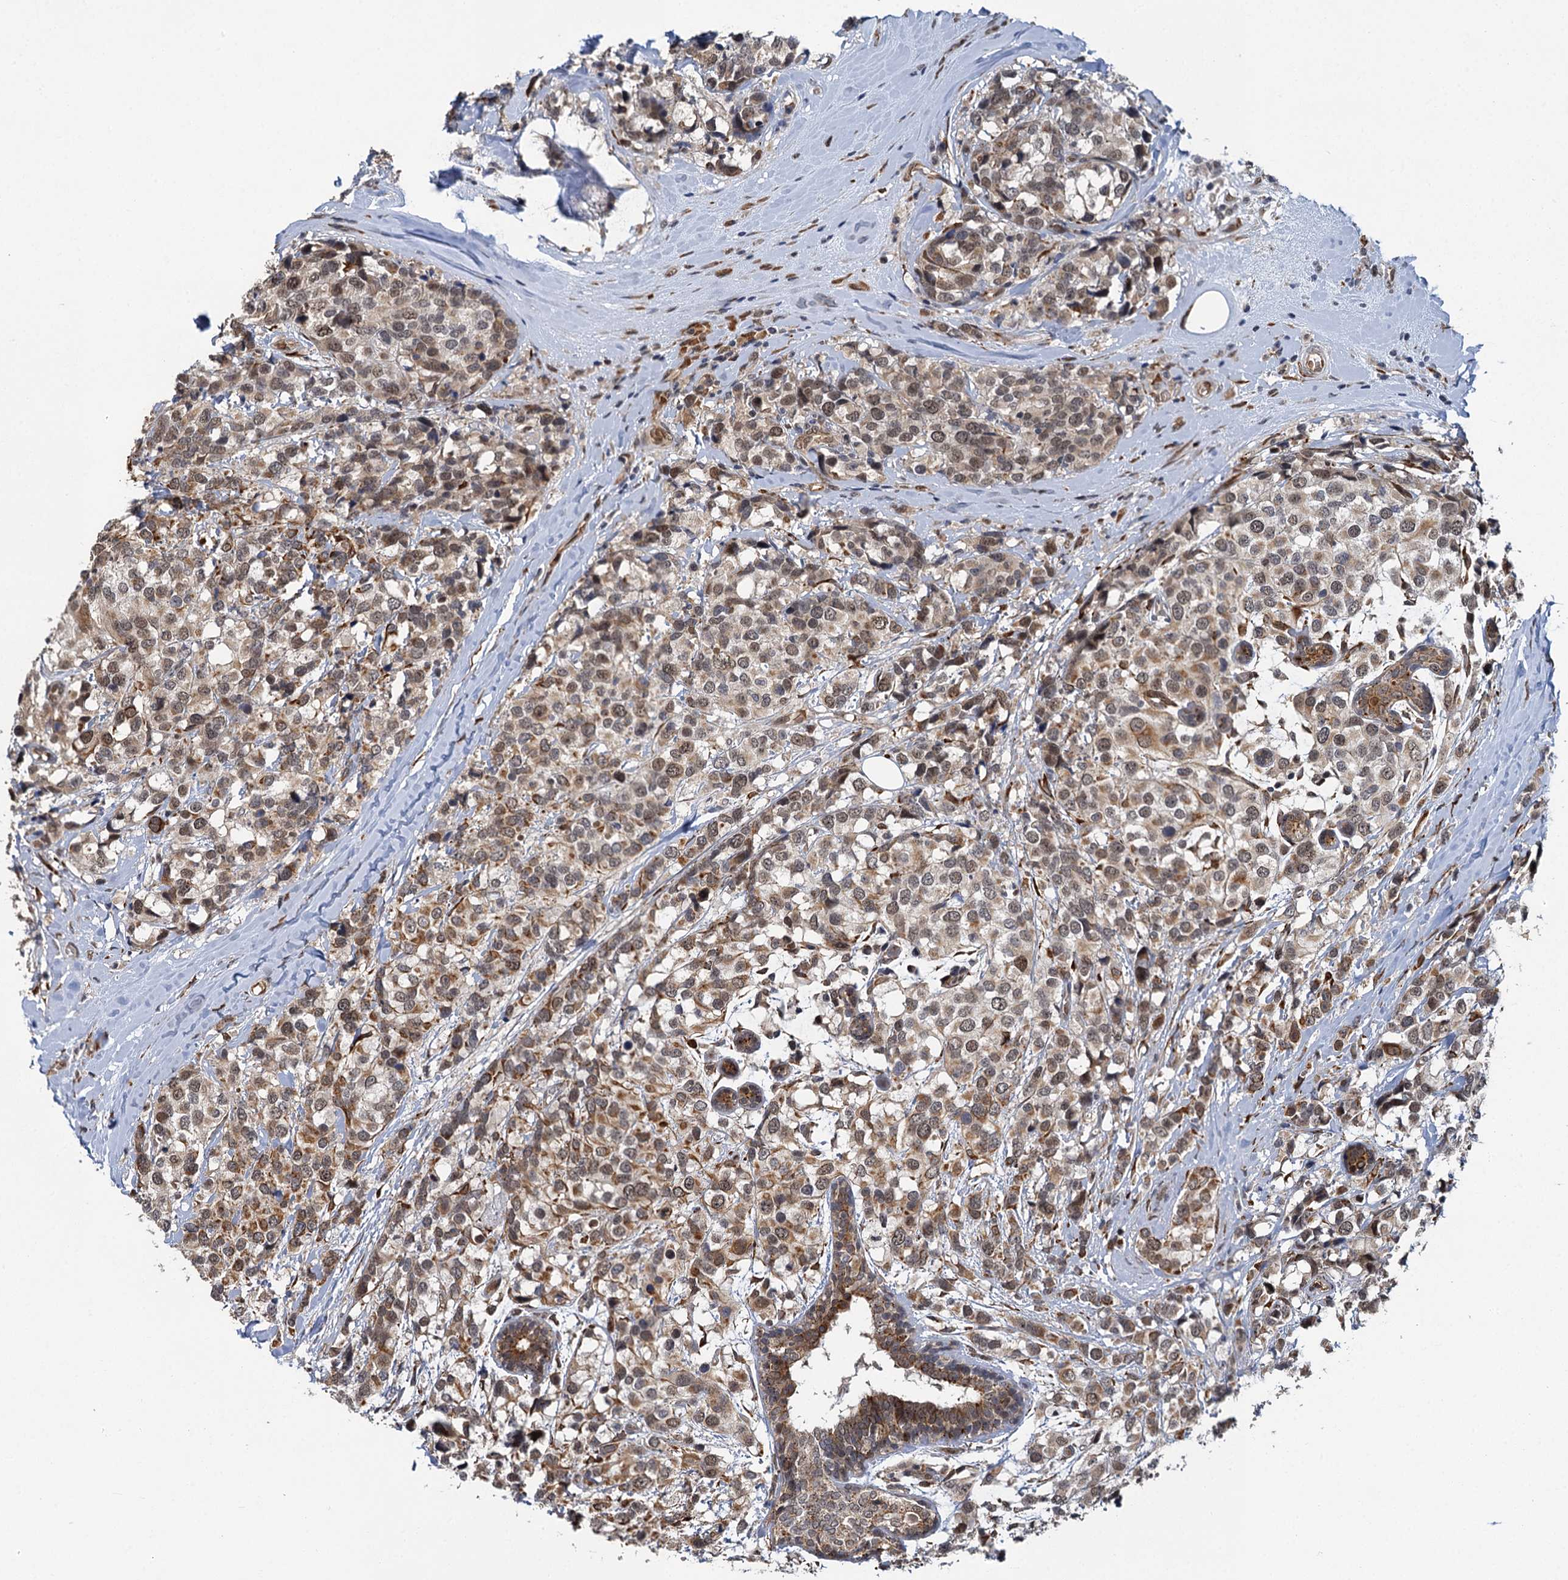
{"staining": {"intensity": "weak", "quantity": "25%-75%", "location": "cytoplasmic/membranous,nuclear"}, "tissue": "breast cancer", "cell_type": "Tumor cells", "image_type": "cancer", "snomed": [{"axis": "morphology", "description": "Lobular carcinoma"}, {"axis": "topography", "description": "Breast"}], "caption": "This micrograph reveals breast cancer stained with immunohistochemistry to label a protein in brown. The cytoplasmic/membranous and nuclear of tumor cells show weak positivity for the protein. Nuclei are counter-stained blue.", "gene": "APBA2", "patient": {"sex": "female", "age": 59}}